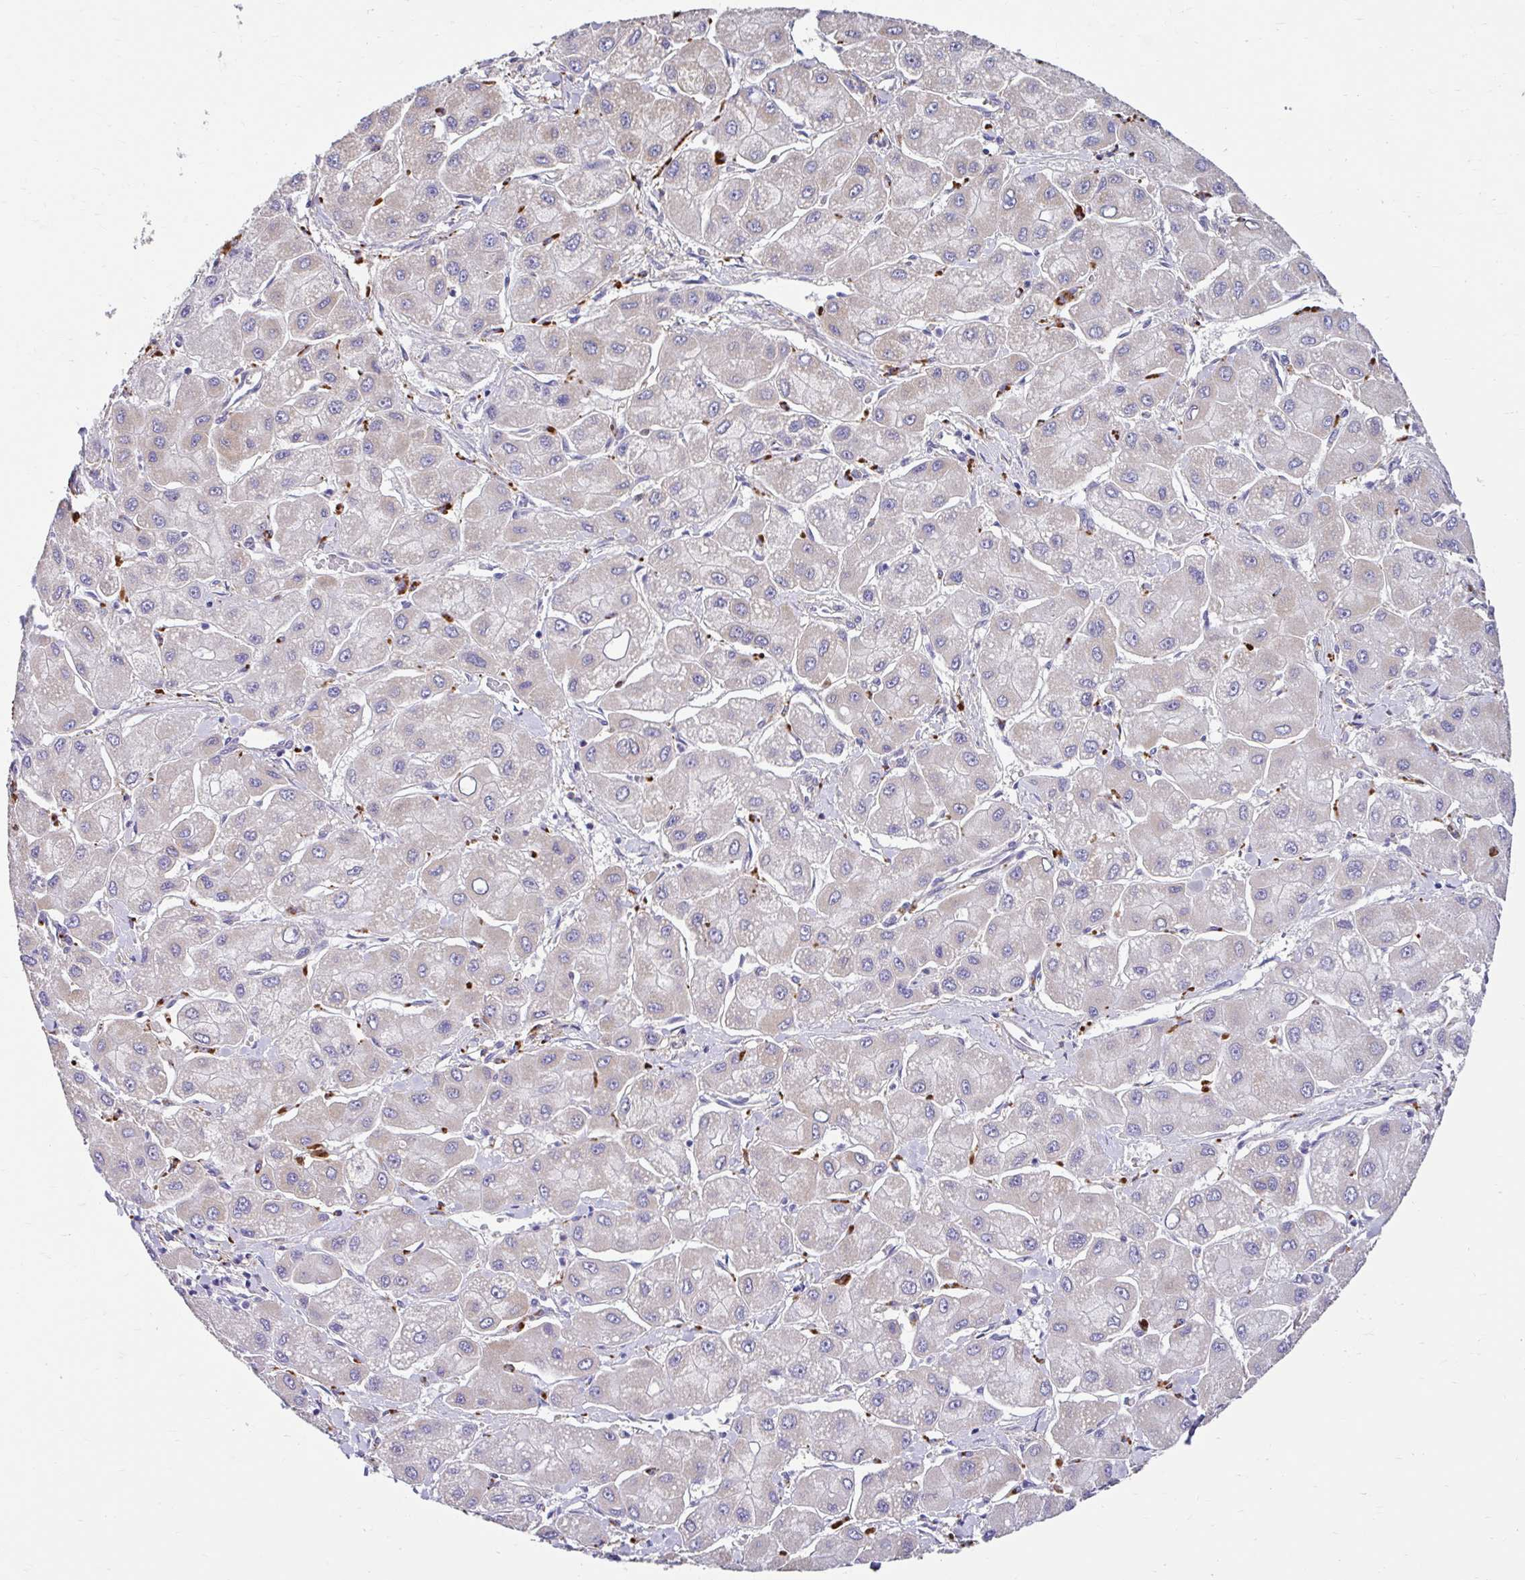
{"staining": {"intensity": "negative", "quantity": "none", "location": "none"}, "tissue": "liver cancer", "cell_type": "Tumor cells", "image_type": "cancer", "snomed": [{"axis": "morphology", "description": "Carcinoma, Hepatocellular, NOS"}, {"axis": "topography", "description": "Liver"}], "caption": "Immunohistochemistry (IHC) histopathology image of neoplastic tissue: hepatocellular carcinoma (liver) stained with DAB reveals no significant protein expression in tumor cells.", "gene": "ZNF33A", "patient": {"sex": "male", "age": 40}}